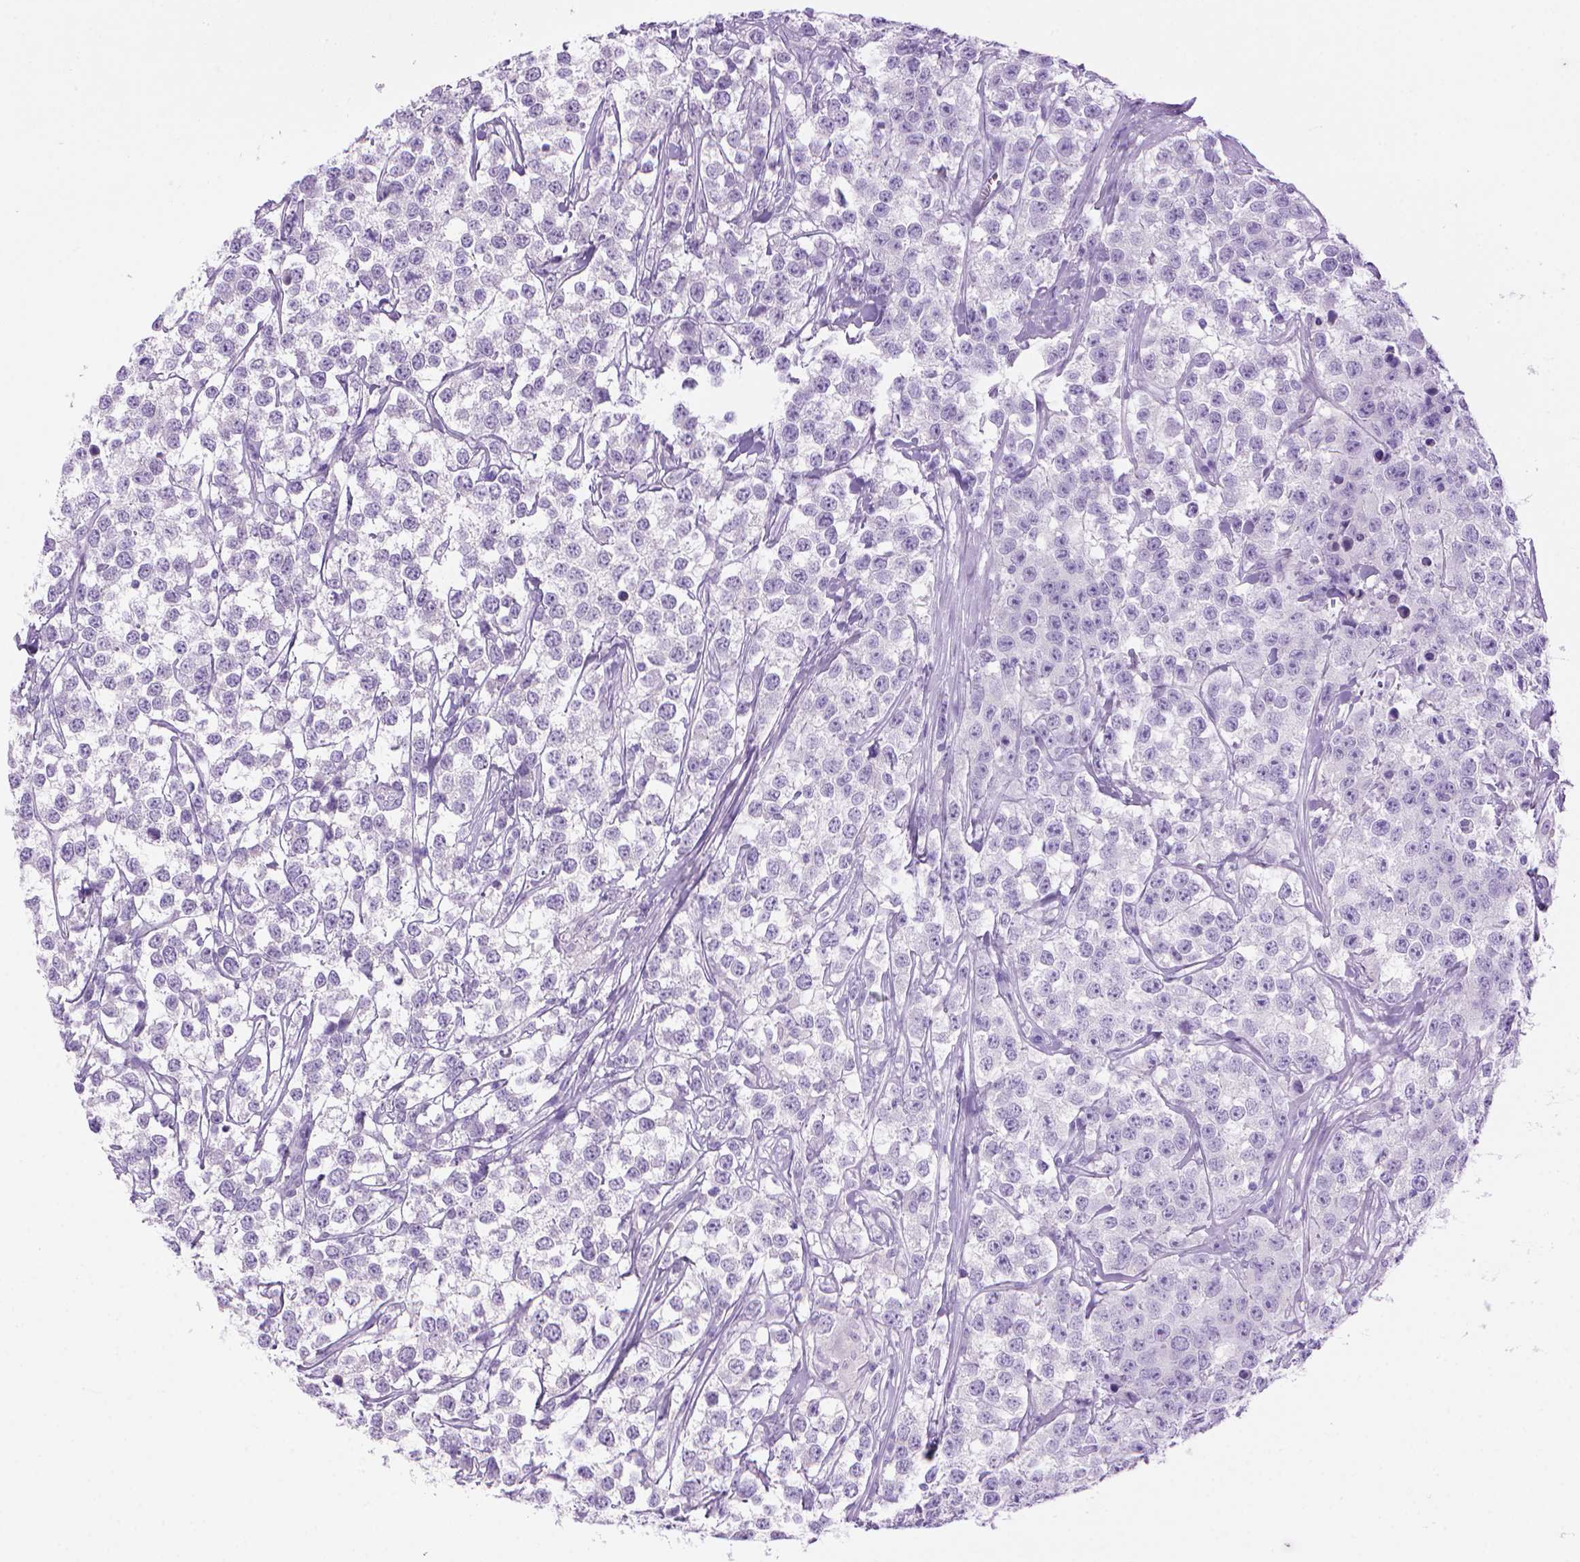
{"staining": {"intensity": "negative", "quantity": "none", "location": "none"}, "tissue": "testis cancer", "cell_type": "Tumor cells", "image_type": "cancer", "snomed": [{"axis": "morphology", "description": "Seminoma, NOS"}, {"axis": "topography", "description": "Testis"}], "caption": "Immunohistochemistry photomicrograph of neoplastic tissue: testis cancer stained with DAB (3,3'-diaminobenzidine) reveals no significant protein staining in tumor cells.", "gene": "SGCG", "patient": {"sex": "male", "age": 59}}